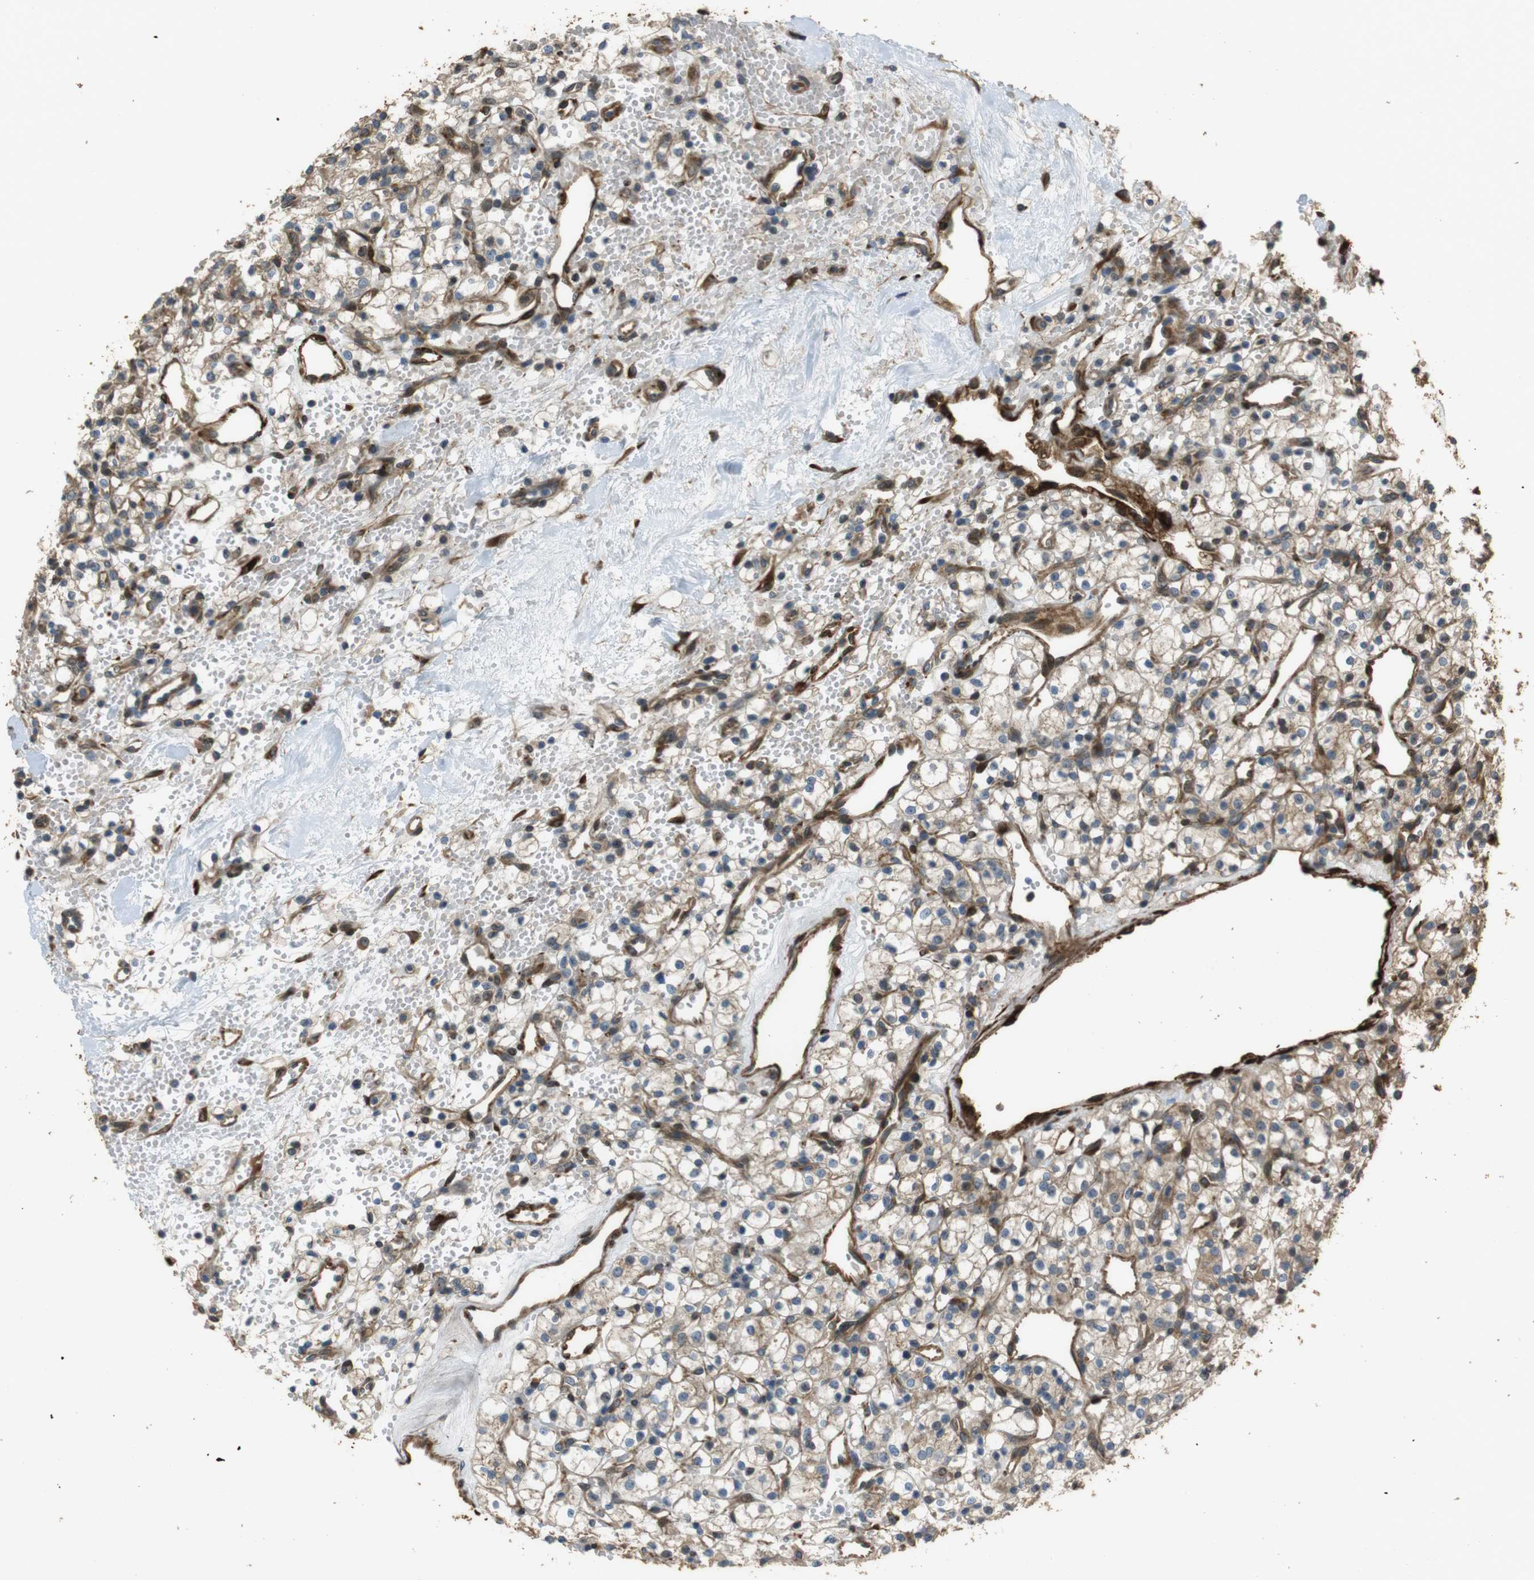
{"staining": {"intensity": "weak", "quantity": "<25%", "location": "cytoplasmic/membranous"}, "tissue": "renal cancer", "cell_type": "Tumor cells", "image_type": "cancer", "snomed": [{"axis": "morphology", "description": "Adenocarcinoma, NOS"}, {"axis": "topography", "description": "Kidney"}], "caption": "Immunohistochemistry micrograph of neoplastic tissue: renal cancer stained with DAB (3,3'-diaminobenzidine) shows no significant protein positivity in tumor cells. Nuclei are stained in blue.", "gene": "MSRB3", "patient": {"sex": "female", "age": 60}}